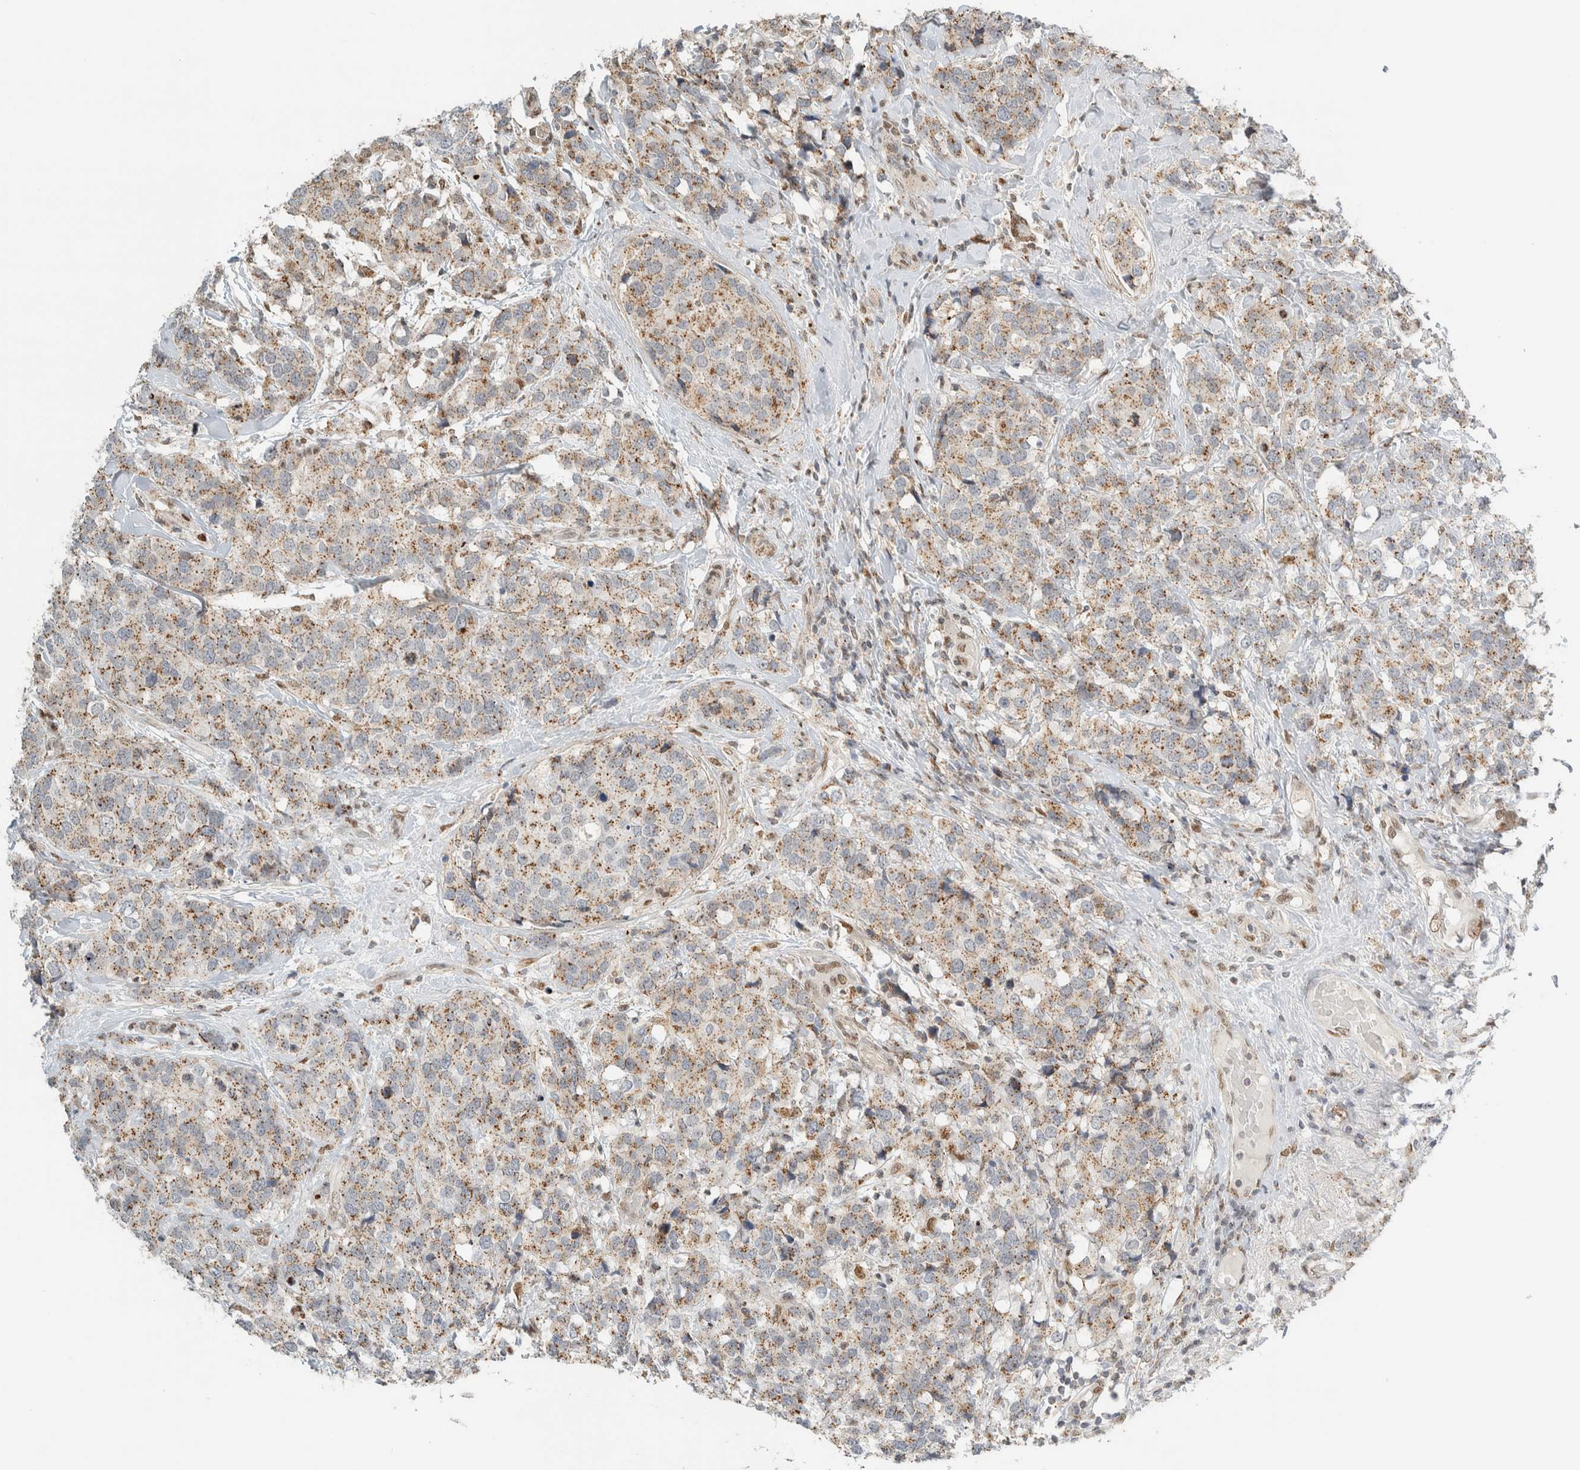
{"staining": {"intensity": "weak", "quantity": ">75%", "location": "cytoplasmic/membranous"}, "tissue": "breast cancer", "cell_type": "Tumor cells", "image_type": "cancer", "snomed": [{"axis": "morphology", "description": "Lobular carcinoma"}, {"axis": "topography", "description": "Breast"}], "caption": "Immunohistochemical staining of breast cancer reveals low levels of weak cytoplasmic/membranous expression in approximately >75% of tumor cells.", "gene": "TFE3", "patient": {"sex": "female", "age": 59}}